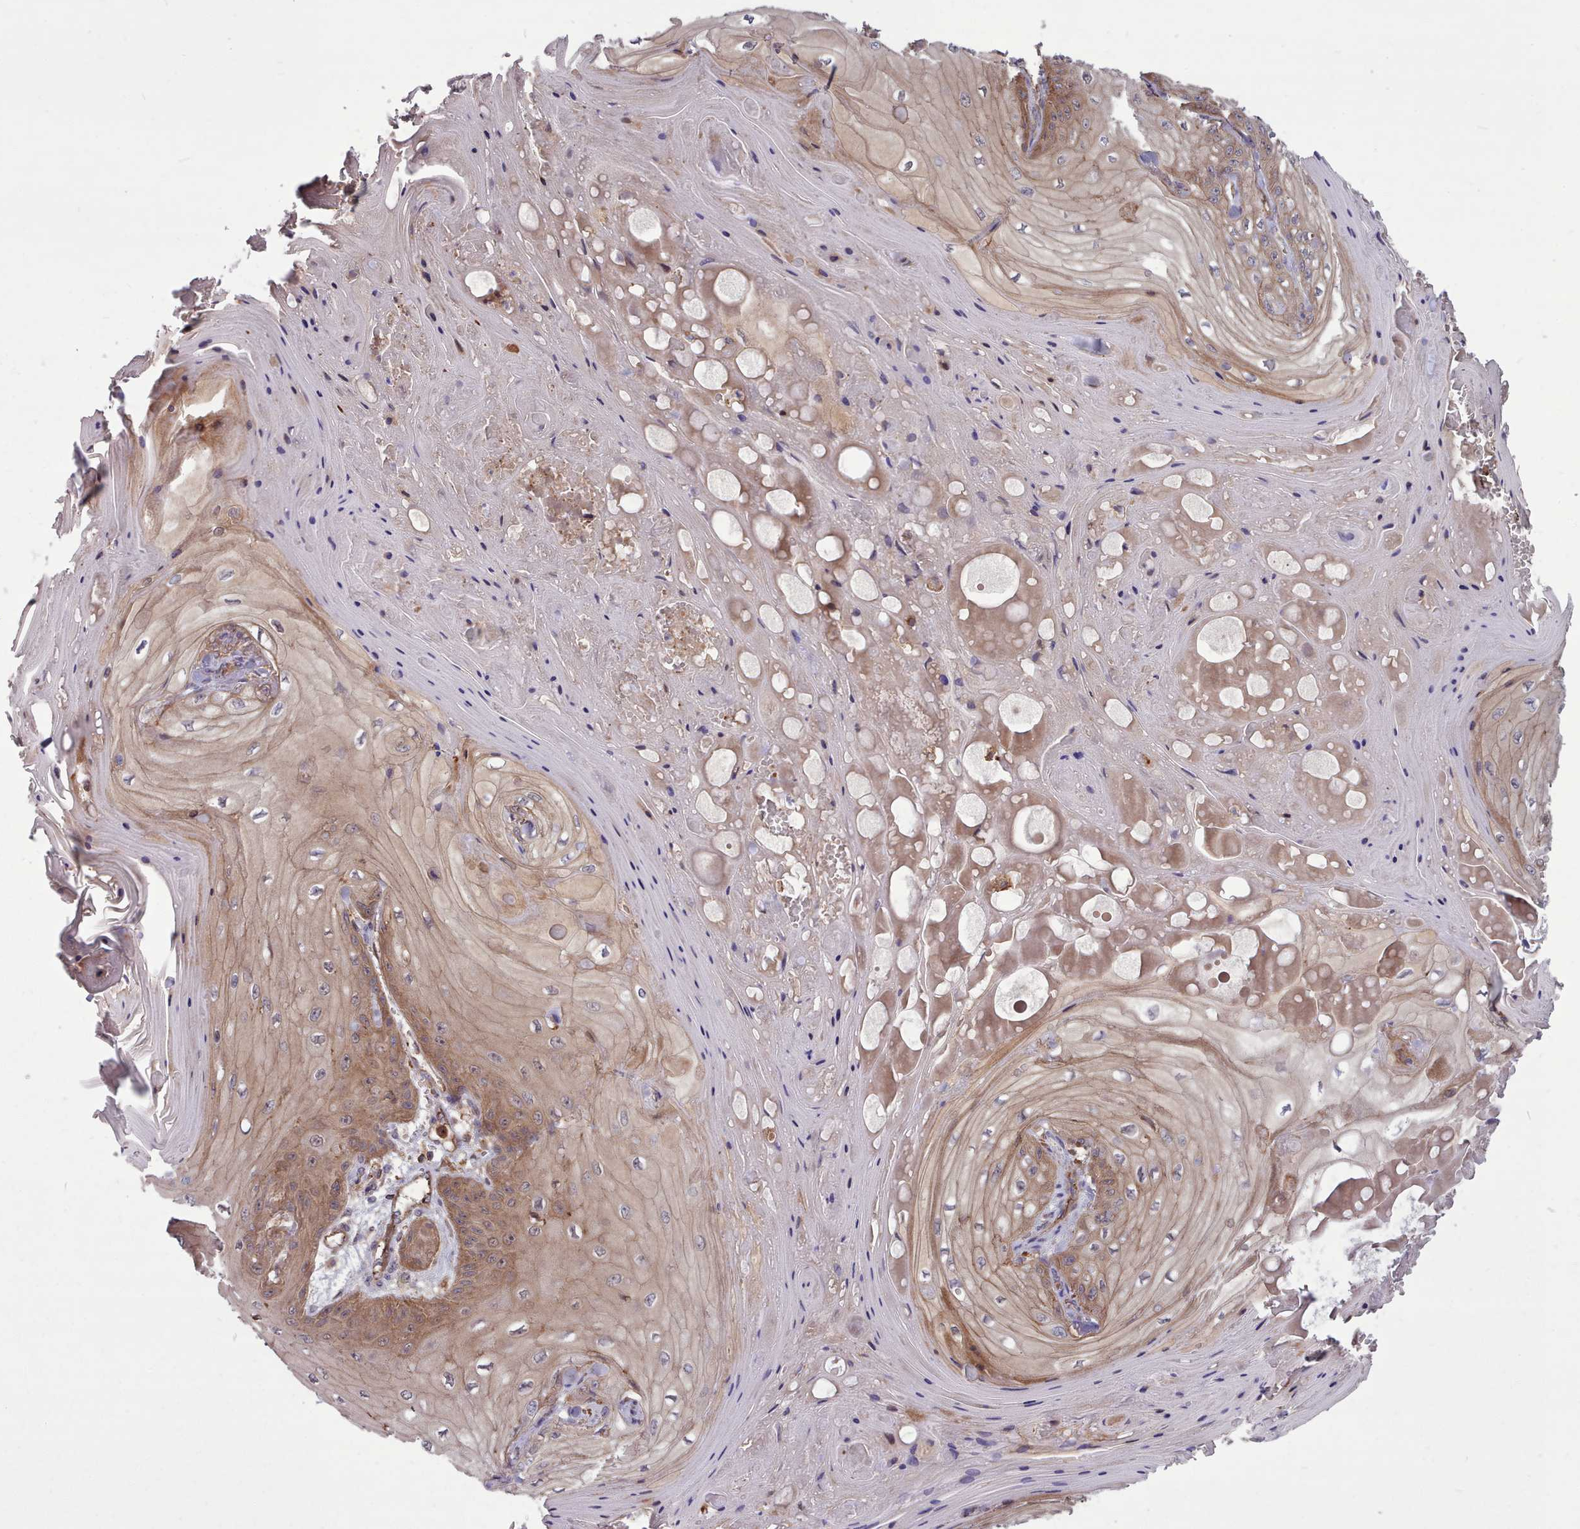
{"staining": {"intensity": "moderate", "quantity": "25%-75%", "location": "cytoplasmic/membranous"}, "tissue": "skin cancer", "cell_type": "Tumor cells", "image_type": "cancer", "snomed": [{"axis": "morphology", "description": "Squamous cell carcinoma, NOS"}, {"axis": "topography", "description": "Skin"}], "caption": "An immunohistochemistry (IHC) micrograph of neoplastic tissue is shown. Protein staining in brown highlights moderate cytoplasmic/membranous positivity in skin cancer within tumor cells.", "gene": "STUB1", "patient": {"sex": "male", "age": 74}}